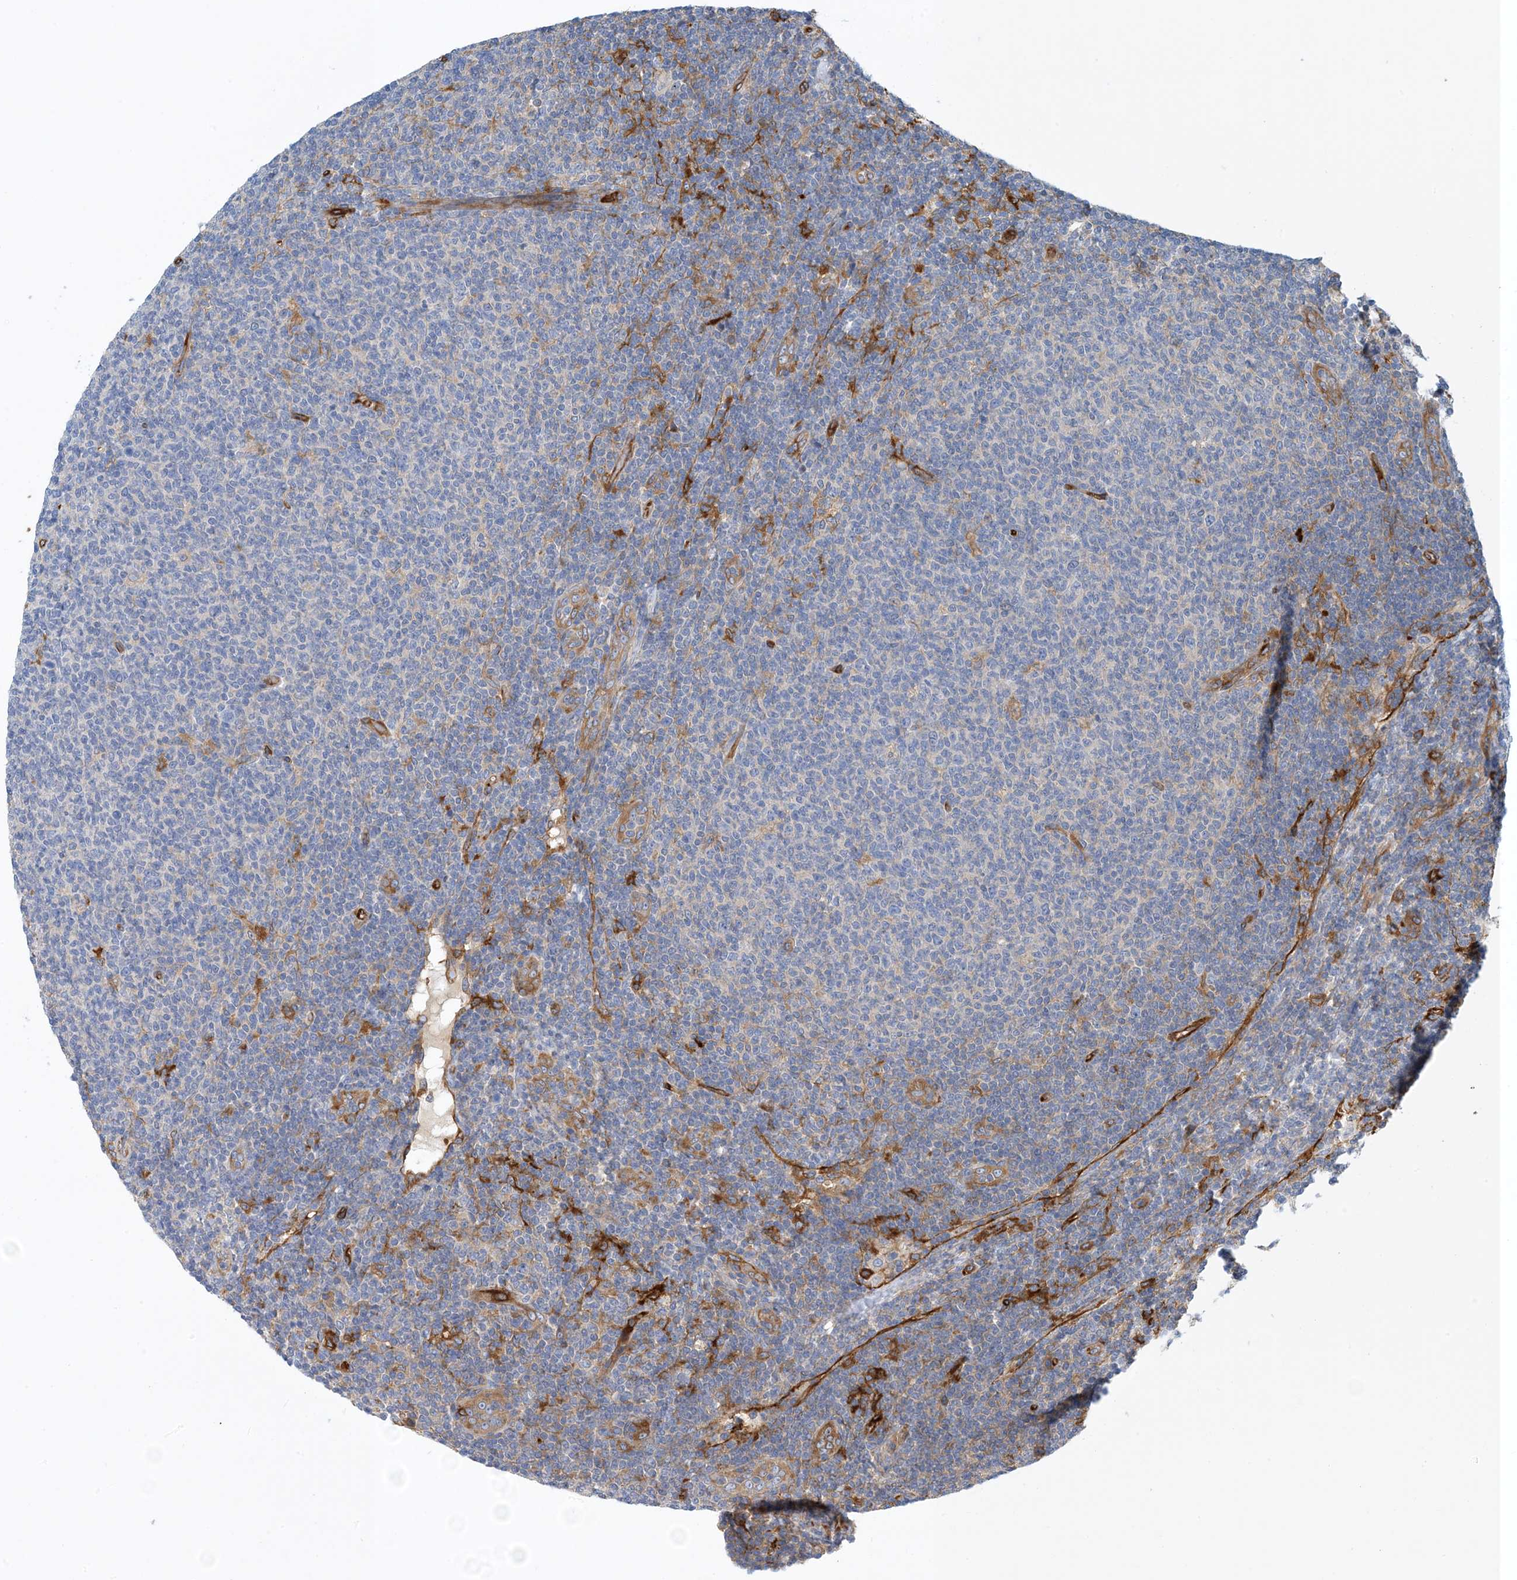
{"staining": {"intensity": "negative", "quantity": "none", "location": "none"}, "tissue": "lymphoma", "cell_type": "Tumor cells", "image_type": "cancer", "snomed": [{"axis": "morphology", "description": "Malignant lymphoma, non-Hodgkin's type, Low grade"}, {"axis": "topography", "description": "Lymph node"}], "caption": "High power microscopy histopathology image of an IHC histopathology image of lymphoma, revealing no significant staining in tumor cells. (DAB immunohistochemistry (IHC) visualized using brightfield microscopy, high magnification).", "gene": "PCDHA2", "patient": {"sex": "male", "age": 66}}